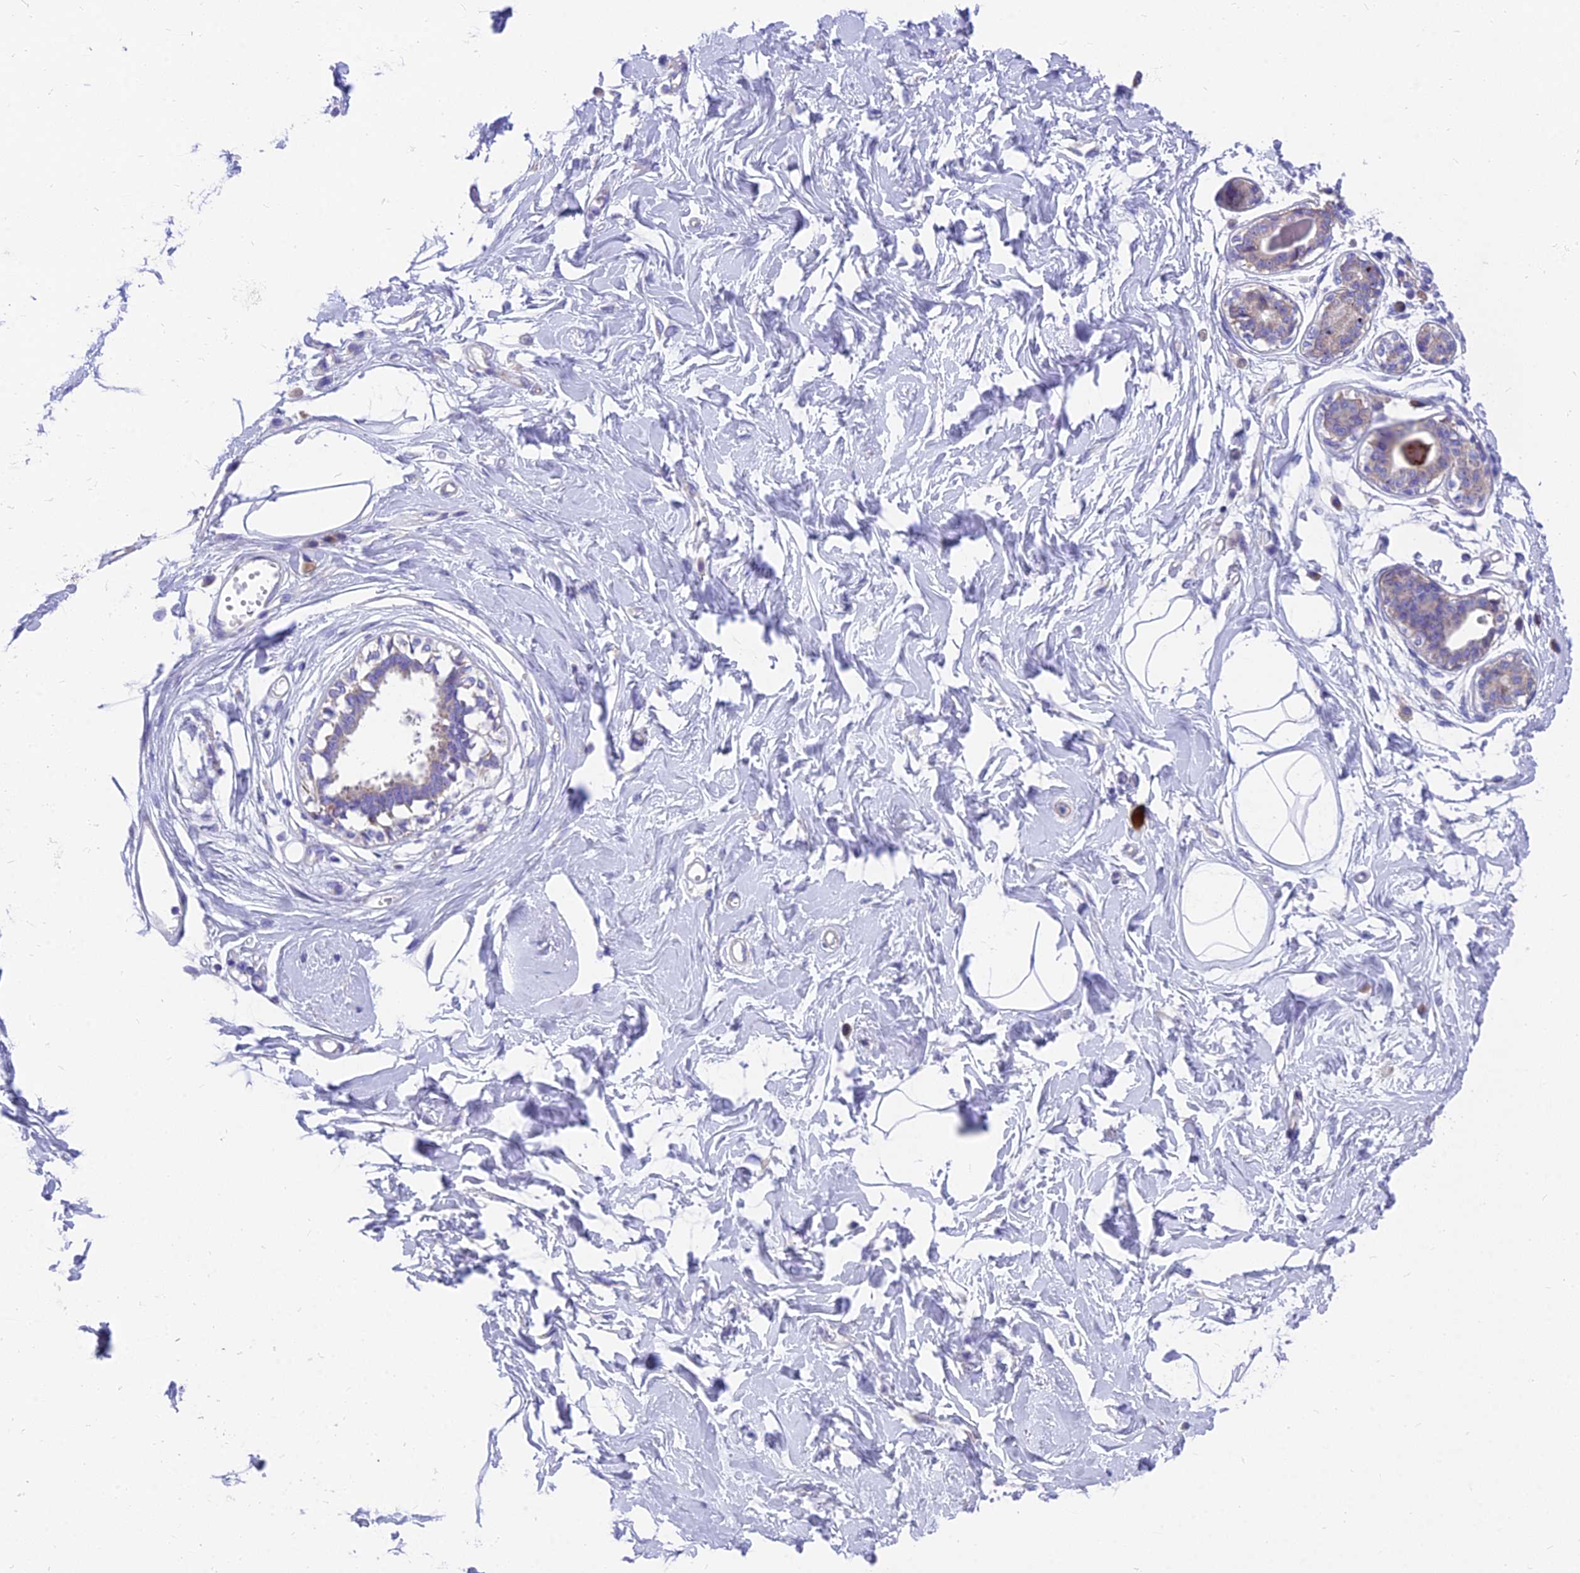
{"staining": {"intensity": "negative", "quantity": "none", "location": "none"}, "tissue": "breast", "cell_type": "Adipocytes", "image_type": "normal", "snomed": [{"axis": "morphology", "description": "Normal tissue, NOS"}, {"axis": "topography", "description": "Breast"}], "caption": "The histopathology image displays no significant staining in adipocytes of breast. Nuclei are stained in blue.", "gene": "MVB12A", "patient": {"sex": "female", "age": 45}}